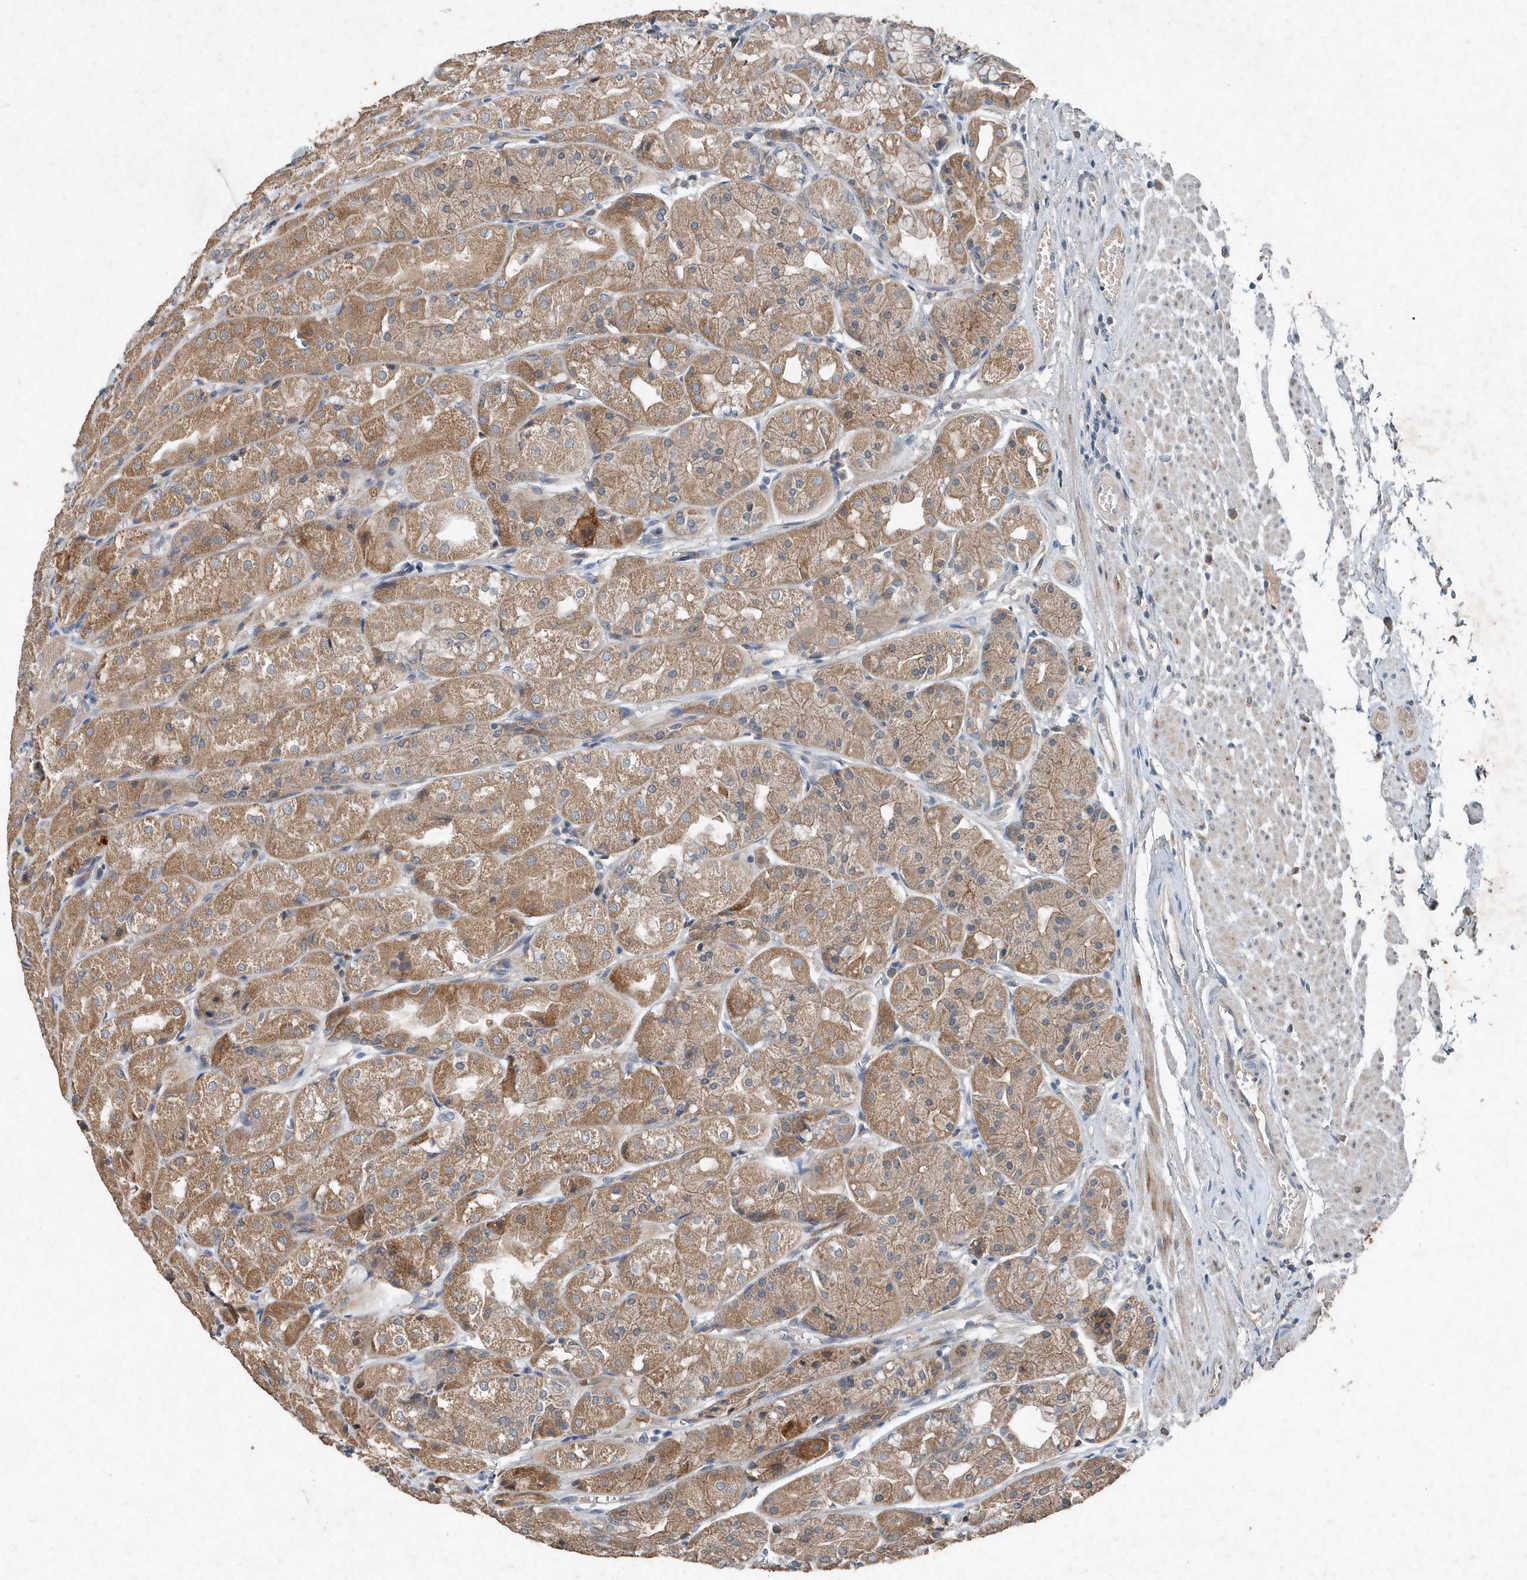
{"staining": {"intensity": "moderate", "quantity": ">75%", "location": "cytoplasmic/membranous"}, "tissue": "stomach", "cell_type": "Glandular cells", "image_type": "normal", "snomed": [{"axis": "morphology", "description": "Normal tissue, NOS"}, {"axis": "topography", "description": "Stomach, upper"}], "caption": "Immunohistochemical staining of unremarkable human stomach demonstrates >75% levels of moderate cytoplasmic/membranous protein staining in about >75% of glandular cells.", "gene": "SCFD2", "patient": {"sex": "male", "age": 72}}